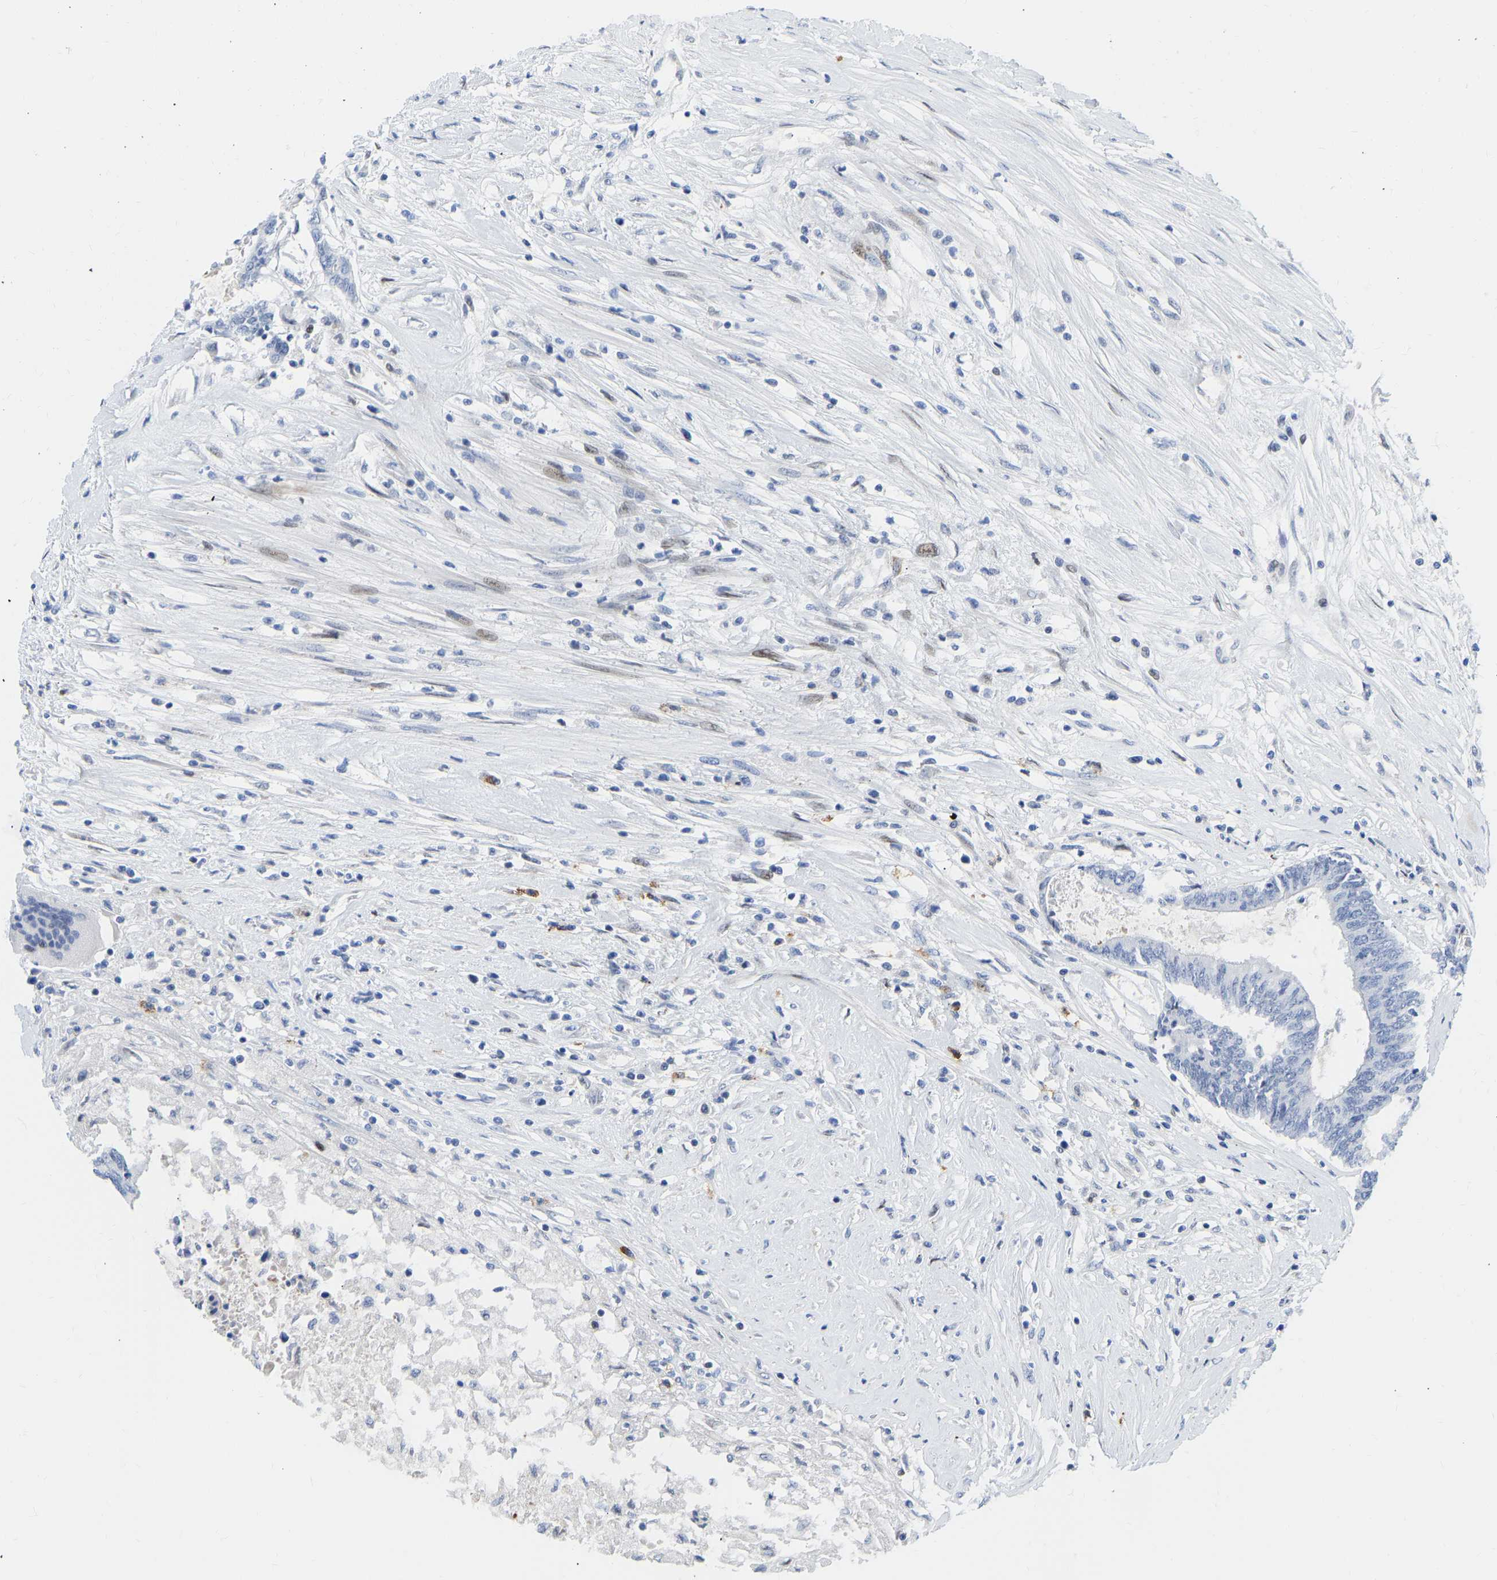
{"staining": {"intensity": "negative", "quantity": "none", "location": "none"}, "tissue": "colorectal cancer", "cell_type": "Tumor cells", "image_type": "cancer", "snomed": [{"axis": "morphology", "description": "Adenocarcinoma, NOS"}, {"axis": "topography", "description": "Rectum"}], "caption": "Tumor cells are negative for brown protein staining in colorectal cancer (adenocarcinoma). (DAB (3,3'-diaminobenzidine) IHC visualized using brightfield microscopy, high magnification).", "gene": "HDAC5", "patient": {"sex": "male", "age": 63}}